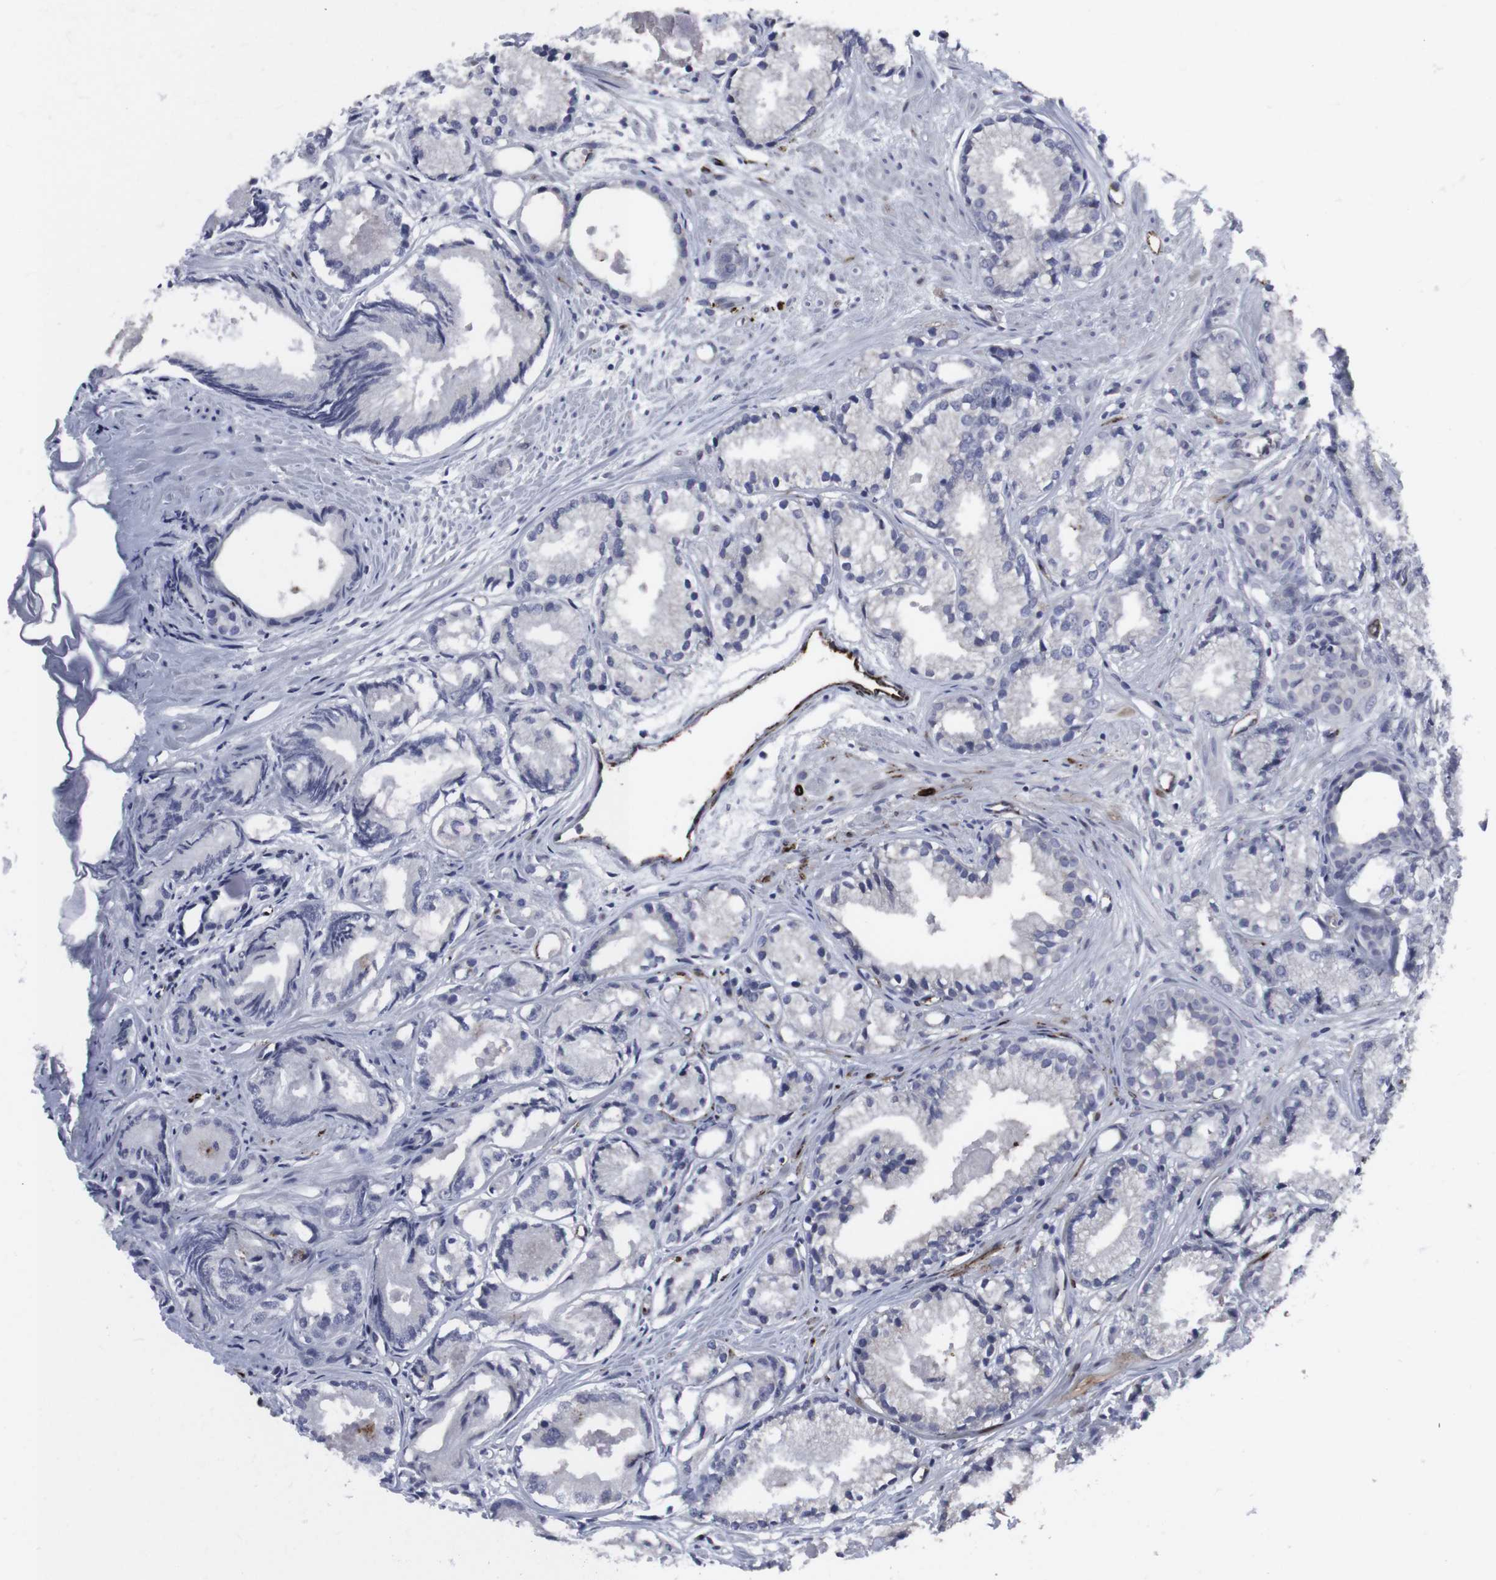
{"staining": {"intensity": "negative", "quantity": "none", "location": "none"}, "tissue": "prostate cancer", "cell_type": "Tumor cells", "image_type": "cancer", "snomed": [{"axis": "morphology", "description": "Adenocarcinoma, Low grade"}, {"axis": "topography", "description": "Prostate"}], "caption": "This histopathology image is of adenocarcinoma (low-grade) (prostate) stained with IHC to label a protein in brown with the nuclei are counter-stained blue. There is no positivity in tumor cells. The staining is performed using DAB (3,3'-diaminobenzidine) brown chromogen with nuclei counter-stained in using hematoxylin.", "gene": "SNCG", "patient": {"sex": "male", "age": 72}}